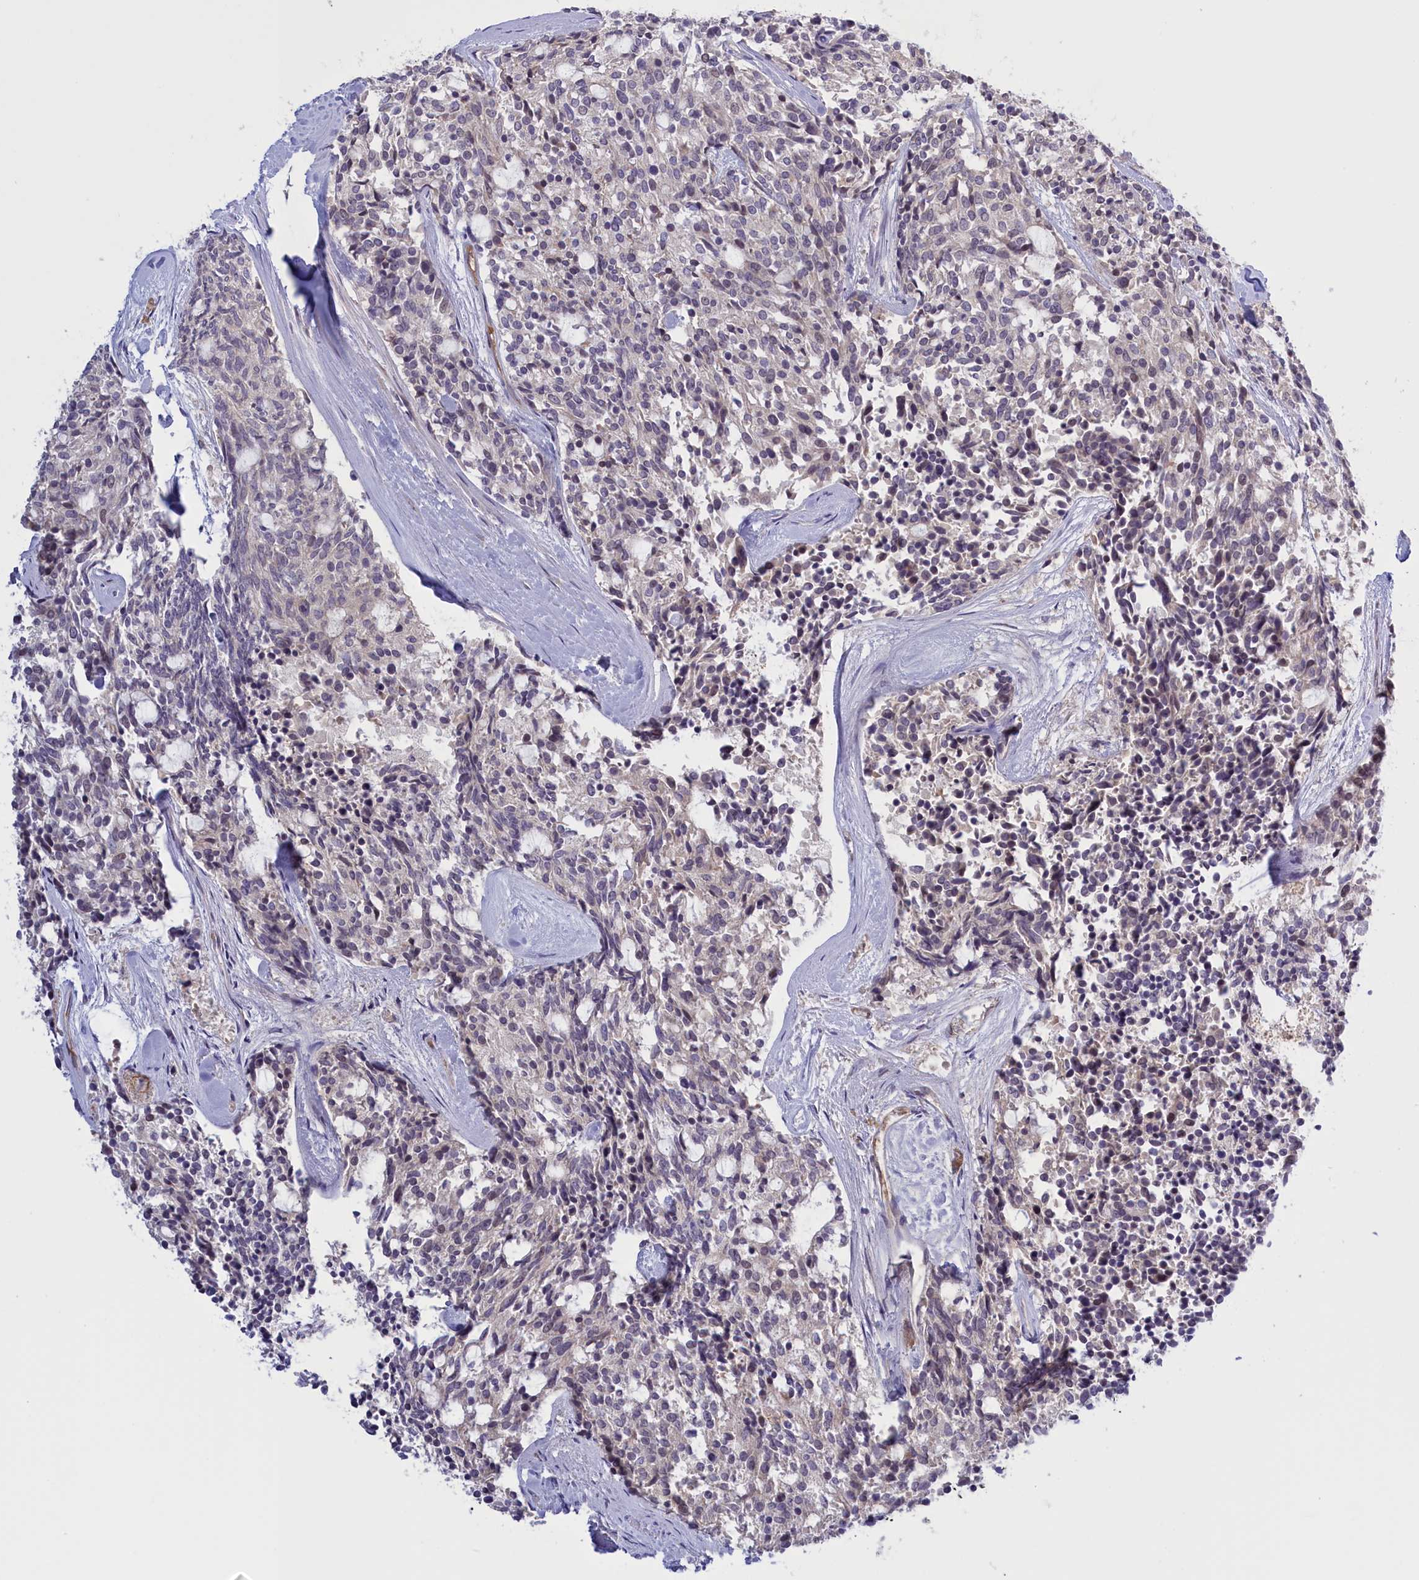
{"staining": {"intensity": "negative", "quantity": "none", "location": "none"}, "tissue": "carcinoid", "cell_type": "Tumor cells", "image_type": "cancer", "snomed": [{"axis": "morphology", "description": "Carcinoid, malignant, NOS"}, {"axis": "topography", "description": "Pancreas"}], "caption": "Immunohistochemical staining of carcinoid (malignant) displays no significant staining in tumor cells.", "gene": "RRAD", "patient": {"sex": "female", "age": 54}}